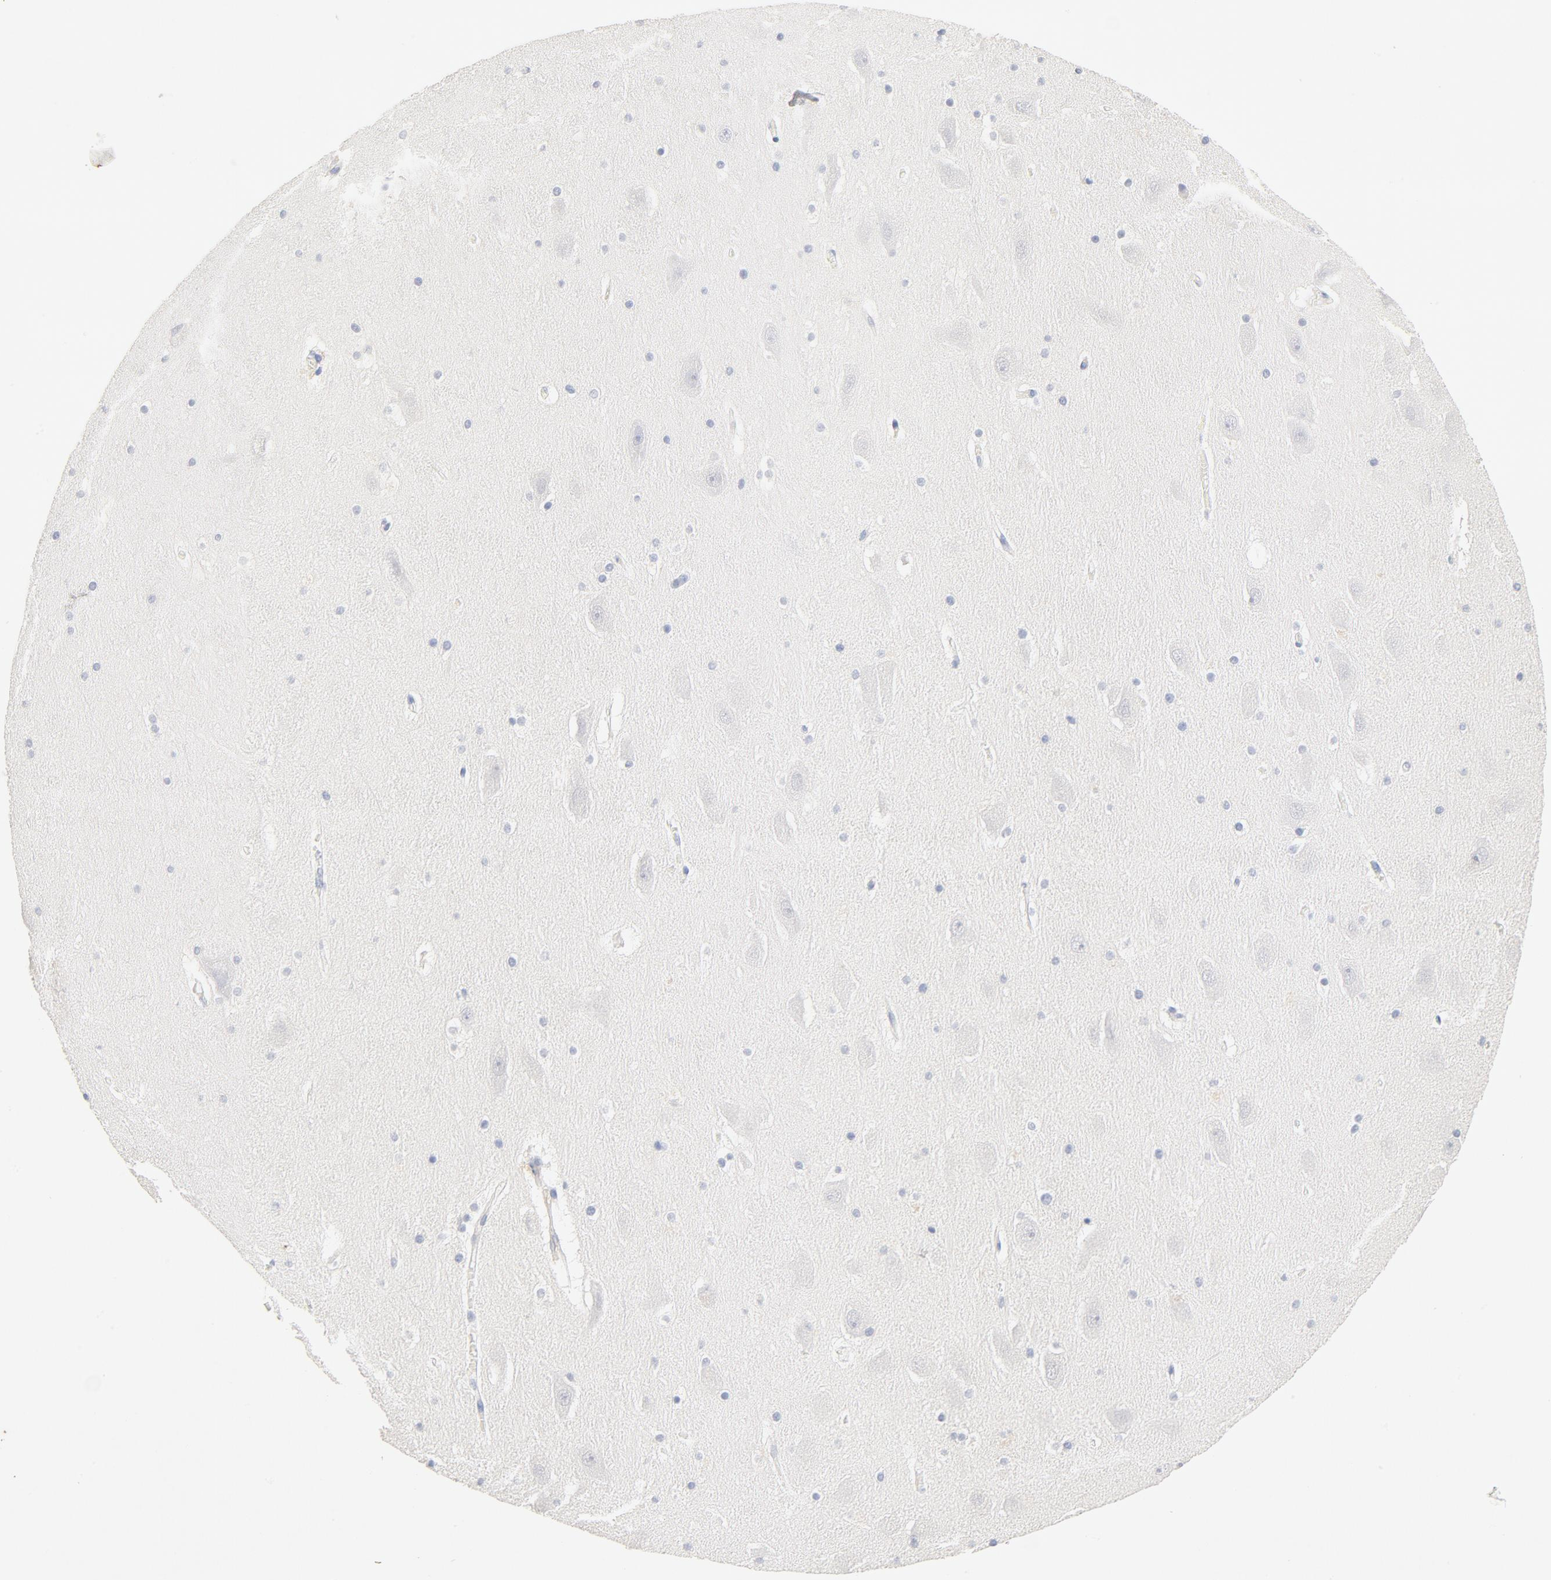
{"staining": {"intensity": "negative", "quantity": "none", "location": "none"}, "tissue": "hippocampus", "cell_type": "Glial cells", "image_type": "normal", "snomed": [{"axis": "morphology", "description": "Normal tissue, NOS"}, {"axis": "topography", "description": "Hippocampus"}], "caption": "Immunohistochemistry (IHC) histopathology image of normal hippocampus: human hippocampus stained with DAB (3,3'-diaminobenzidine) displays no significant protein staining in glial cells. Nuclei are stained in blue.", "gene": "STAT1", "patient": {"sex": "male", "age": 45}}